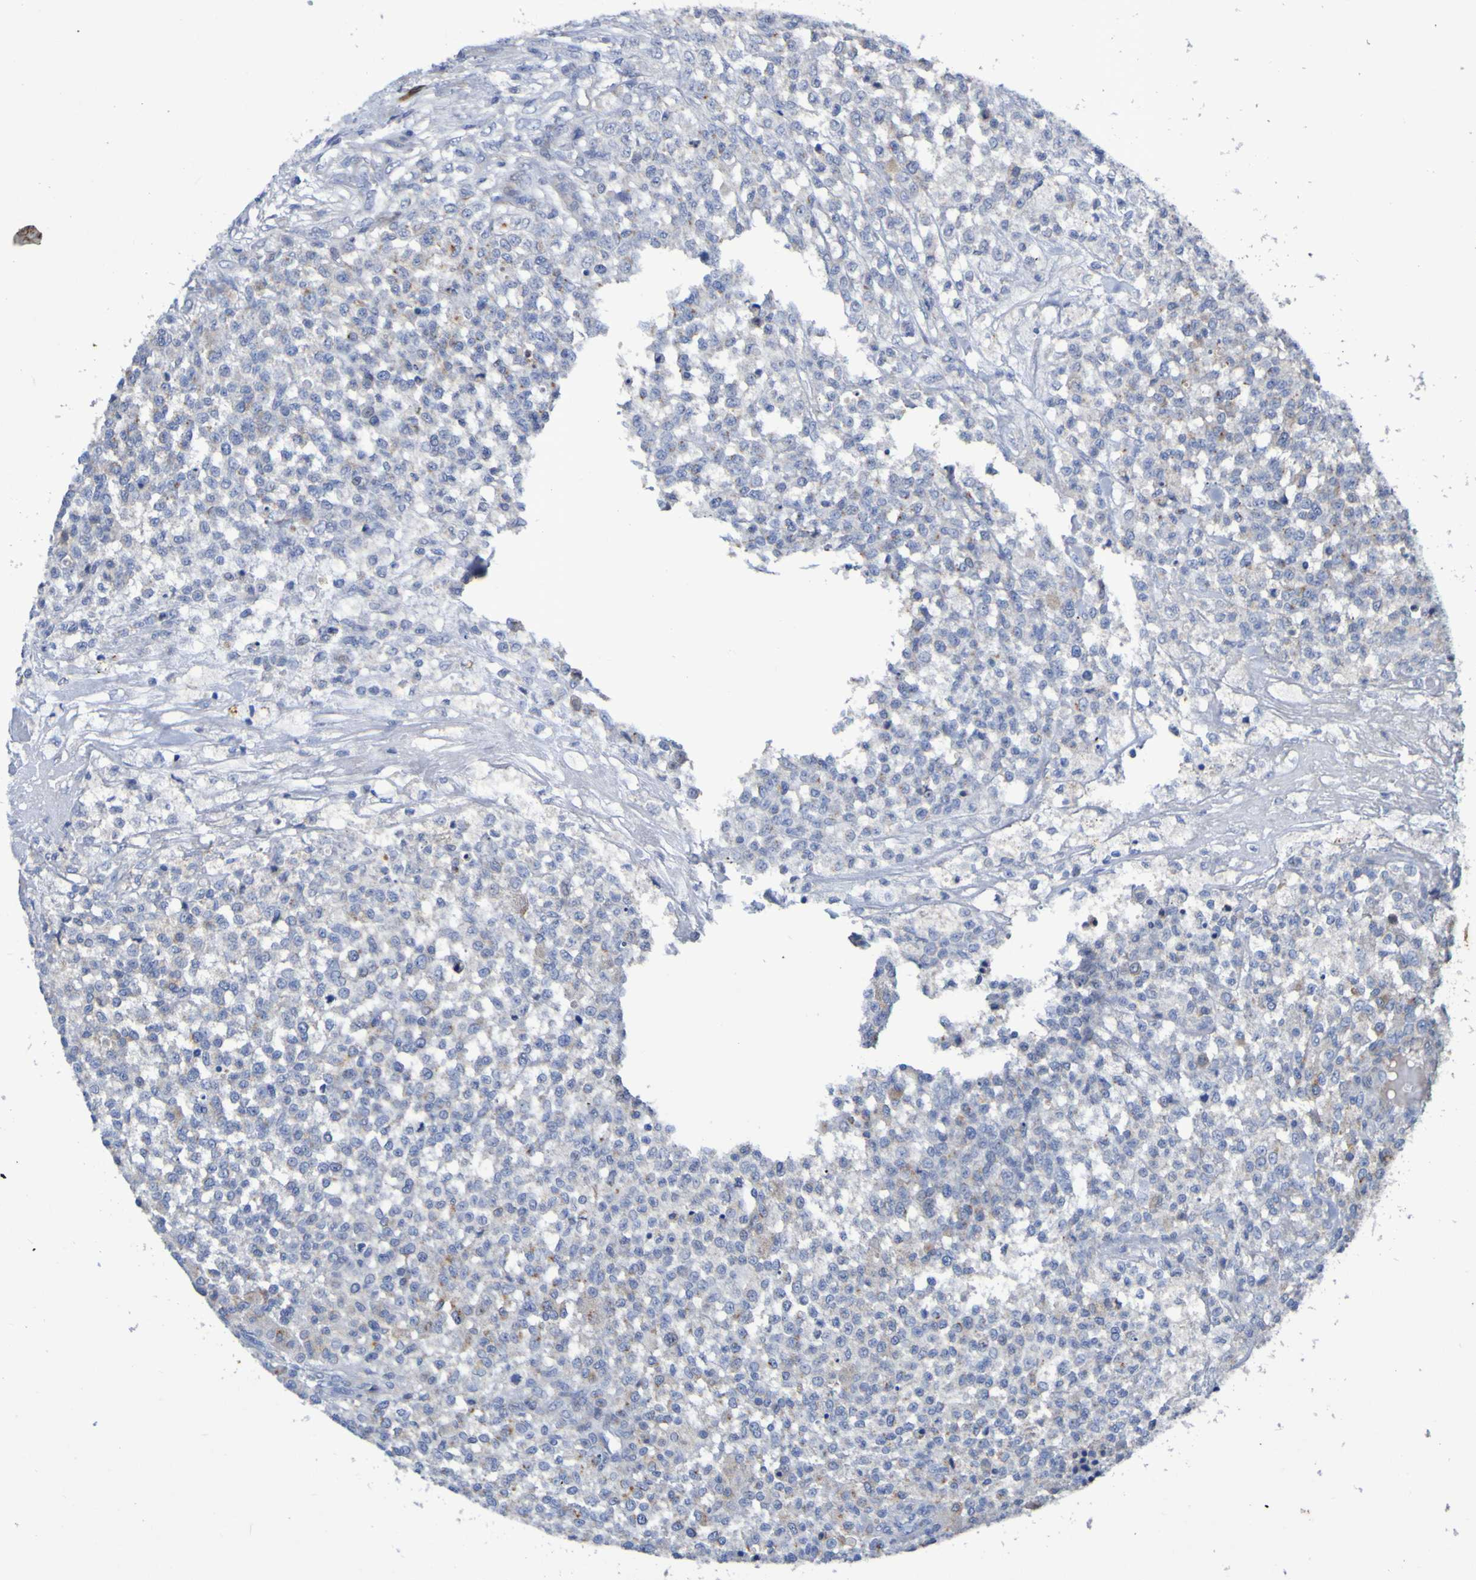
{"staining": {"intensity": "weak", "quantity": "<25%", "location": "cytoplasmic/membranous"}, "tissue": "testis cancer", "cell_type": "Tumor cells", "image_type": "cancer", "snomed": [{"axis": "morphology", "description": "Seminoma, NOS"}, {"axis": "topography", "description": "Testis"}], "caption": "Tumor cells are negative for protein expression in human testis seminoma. Nuclei are stained in blue.", "gene": "C11orf24", "patient": {"sex": "male", "age": 59}}